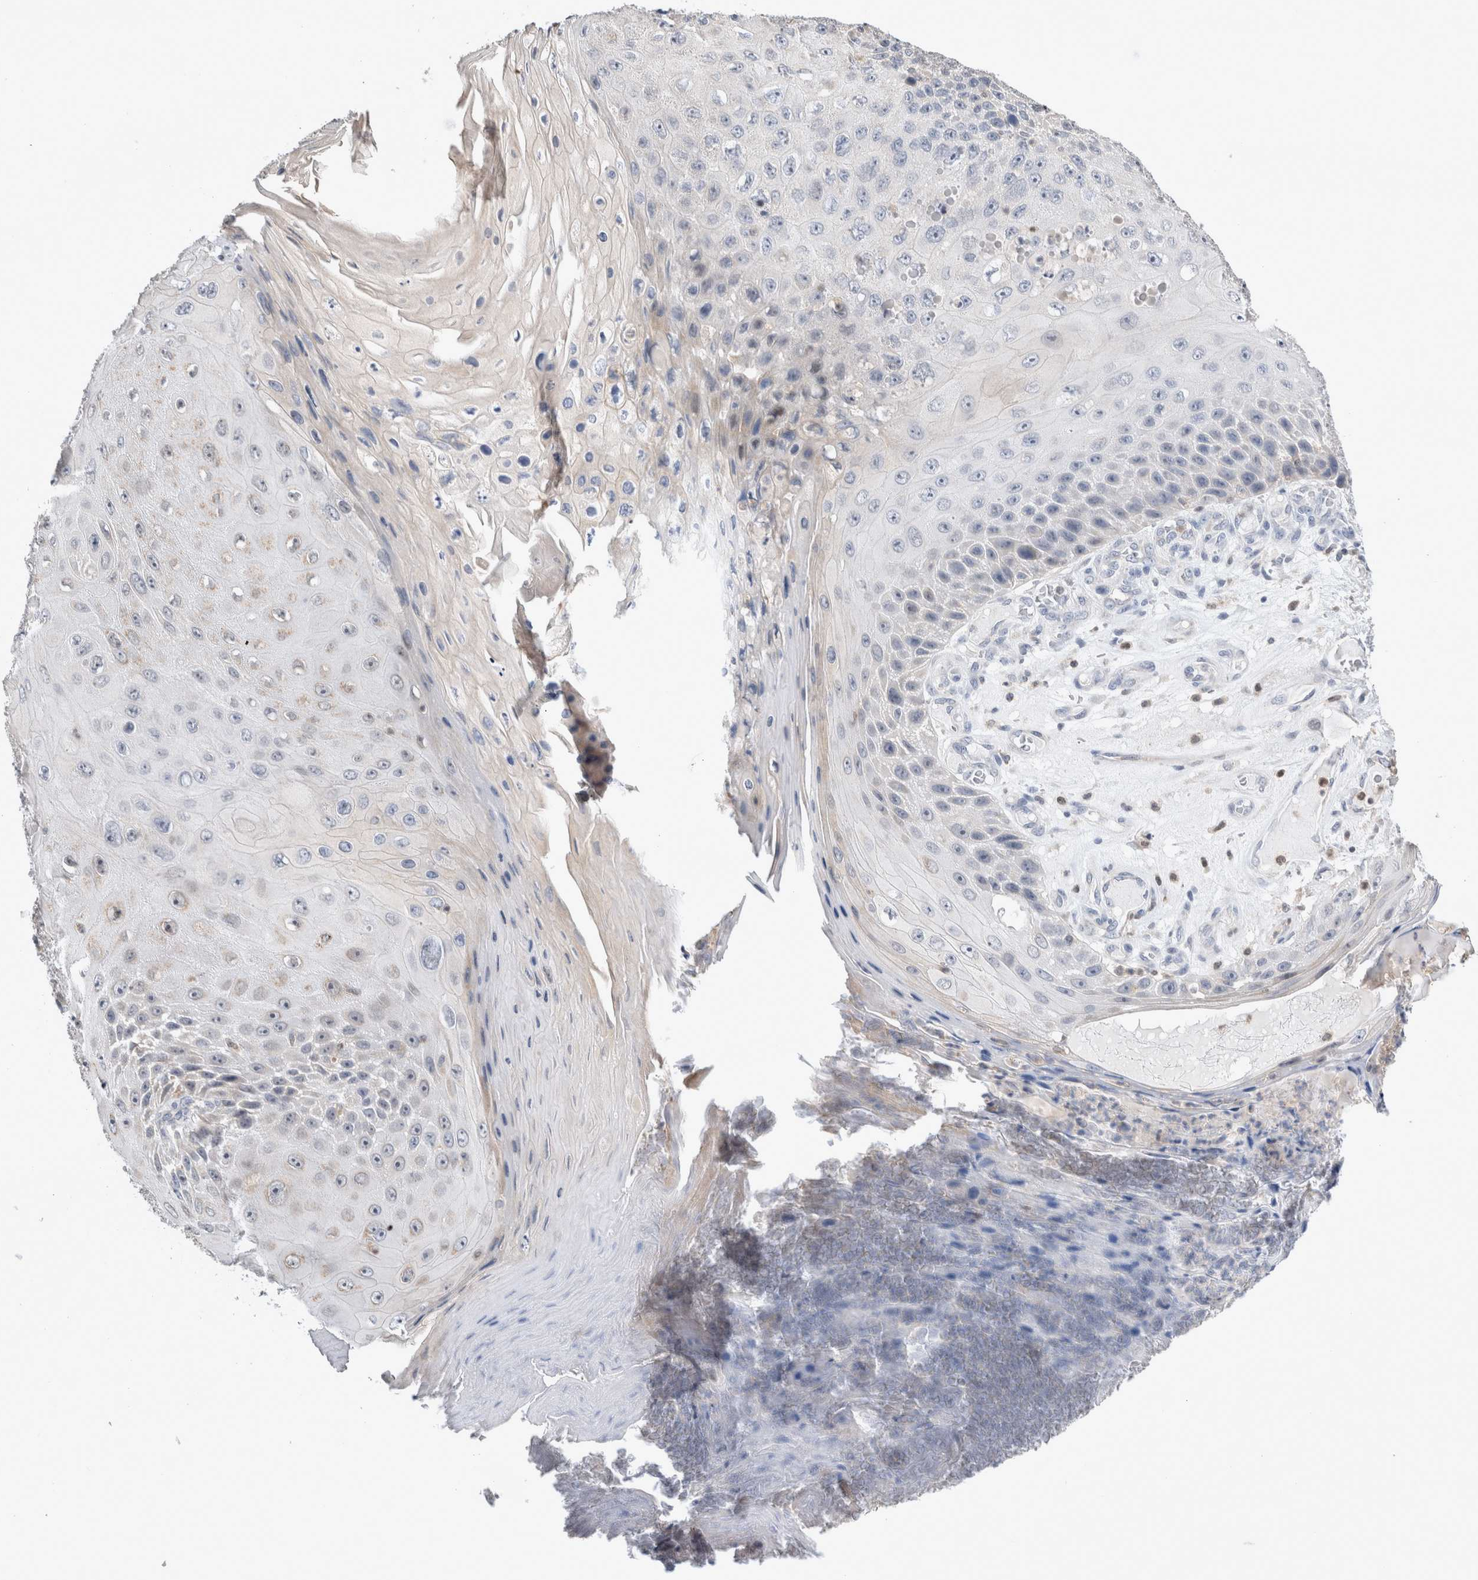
{"staining": {"intensity": "negative", "quantity": "none", "location": "none"}, "tissue": "skin cancer", "cell_type": "Tumor cells", "image_type": "cancer", "snomed": [{"axis": "morphology", "description": "Squamous cell carcinoma, NOS"}, {"axis": "topography", "description": "Skin"}], "caption": "High power microscopy image of an IHC micrograph of squamous cell carcinoma (skin), revealing no significant positivity in tumor cells. The staining was performed using DAB to visualize the protein expression in brown, while the nuclei were stained in blue with hematoxylin (Magnification: 20x).", "gene": "AGMAT", "patient": {"sex": "female", "age": 88}}